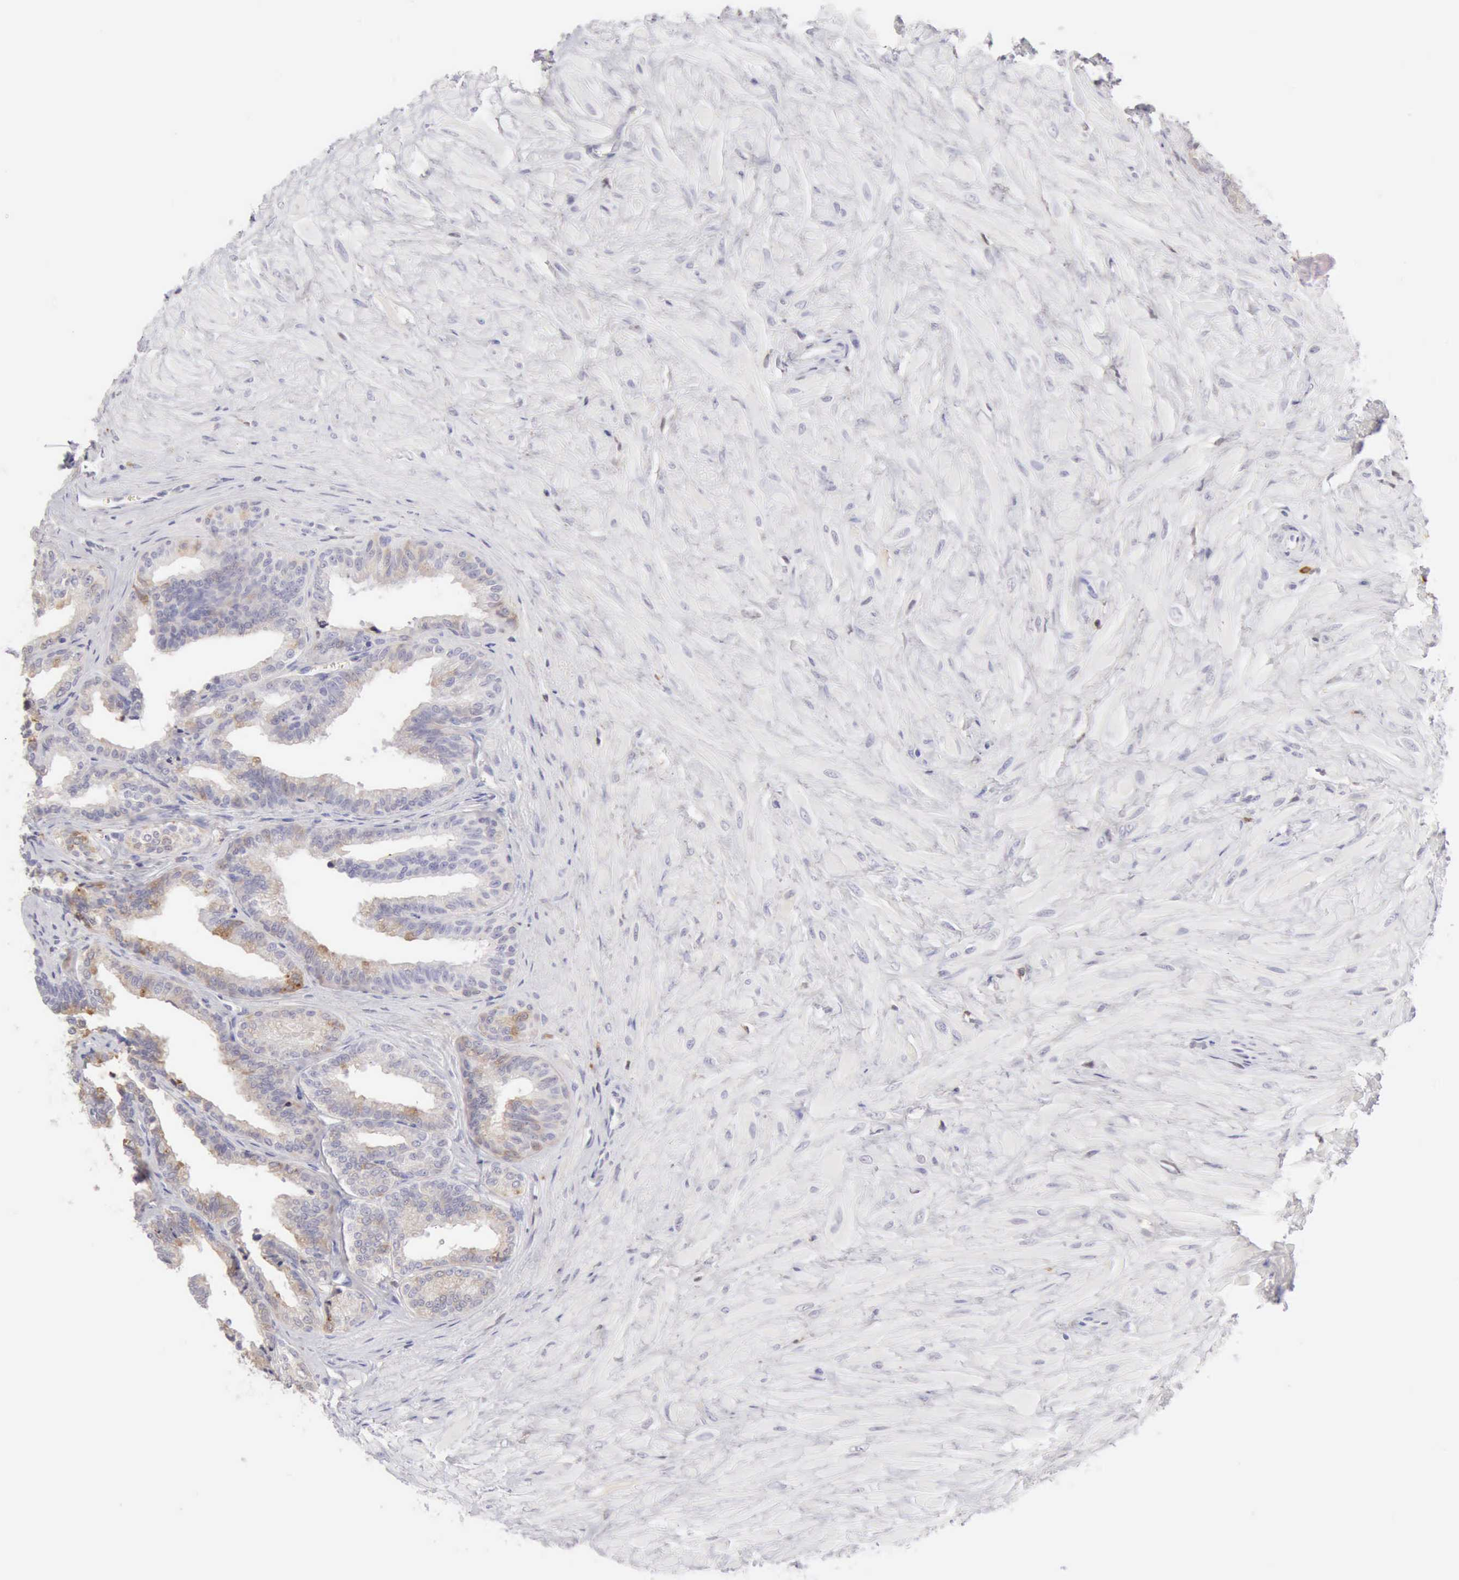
{"staining": {"intensity": "moderate", "quantity": "25%-75%", "location": "cytoplasmic/membranous"}, "tissue": "seminal vesicle", "cell_type": "Glandular cells", "image_type": "normal", "snomed": [{"axis": "morphology", "description": "Normal tissue, NOS"}, {"axis": "topography", "description": "Seminal veicle"}], "caption": "An image of seminal vesicle stained for a protein demonstrates moderate cytoplasmic/membranous brown staining in glandular cells.", "gene": "RNASE1", "patient": {"sex": "male", "age": 26}}